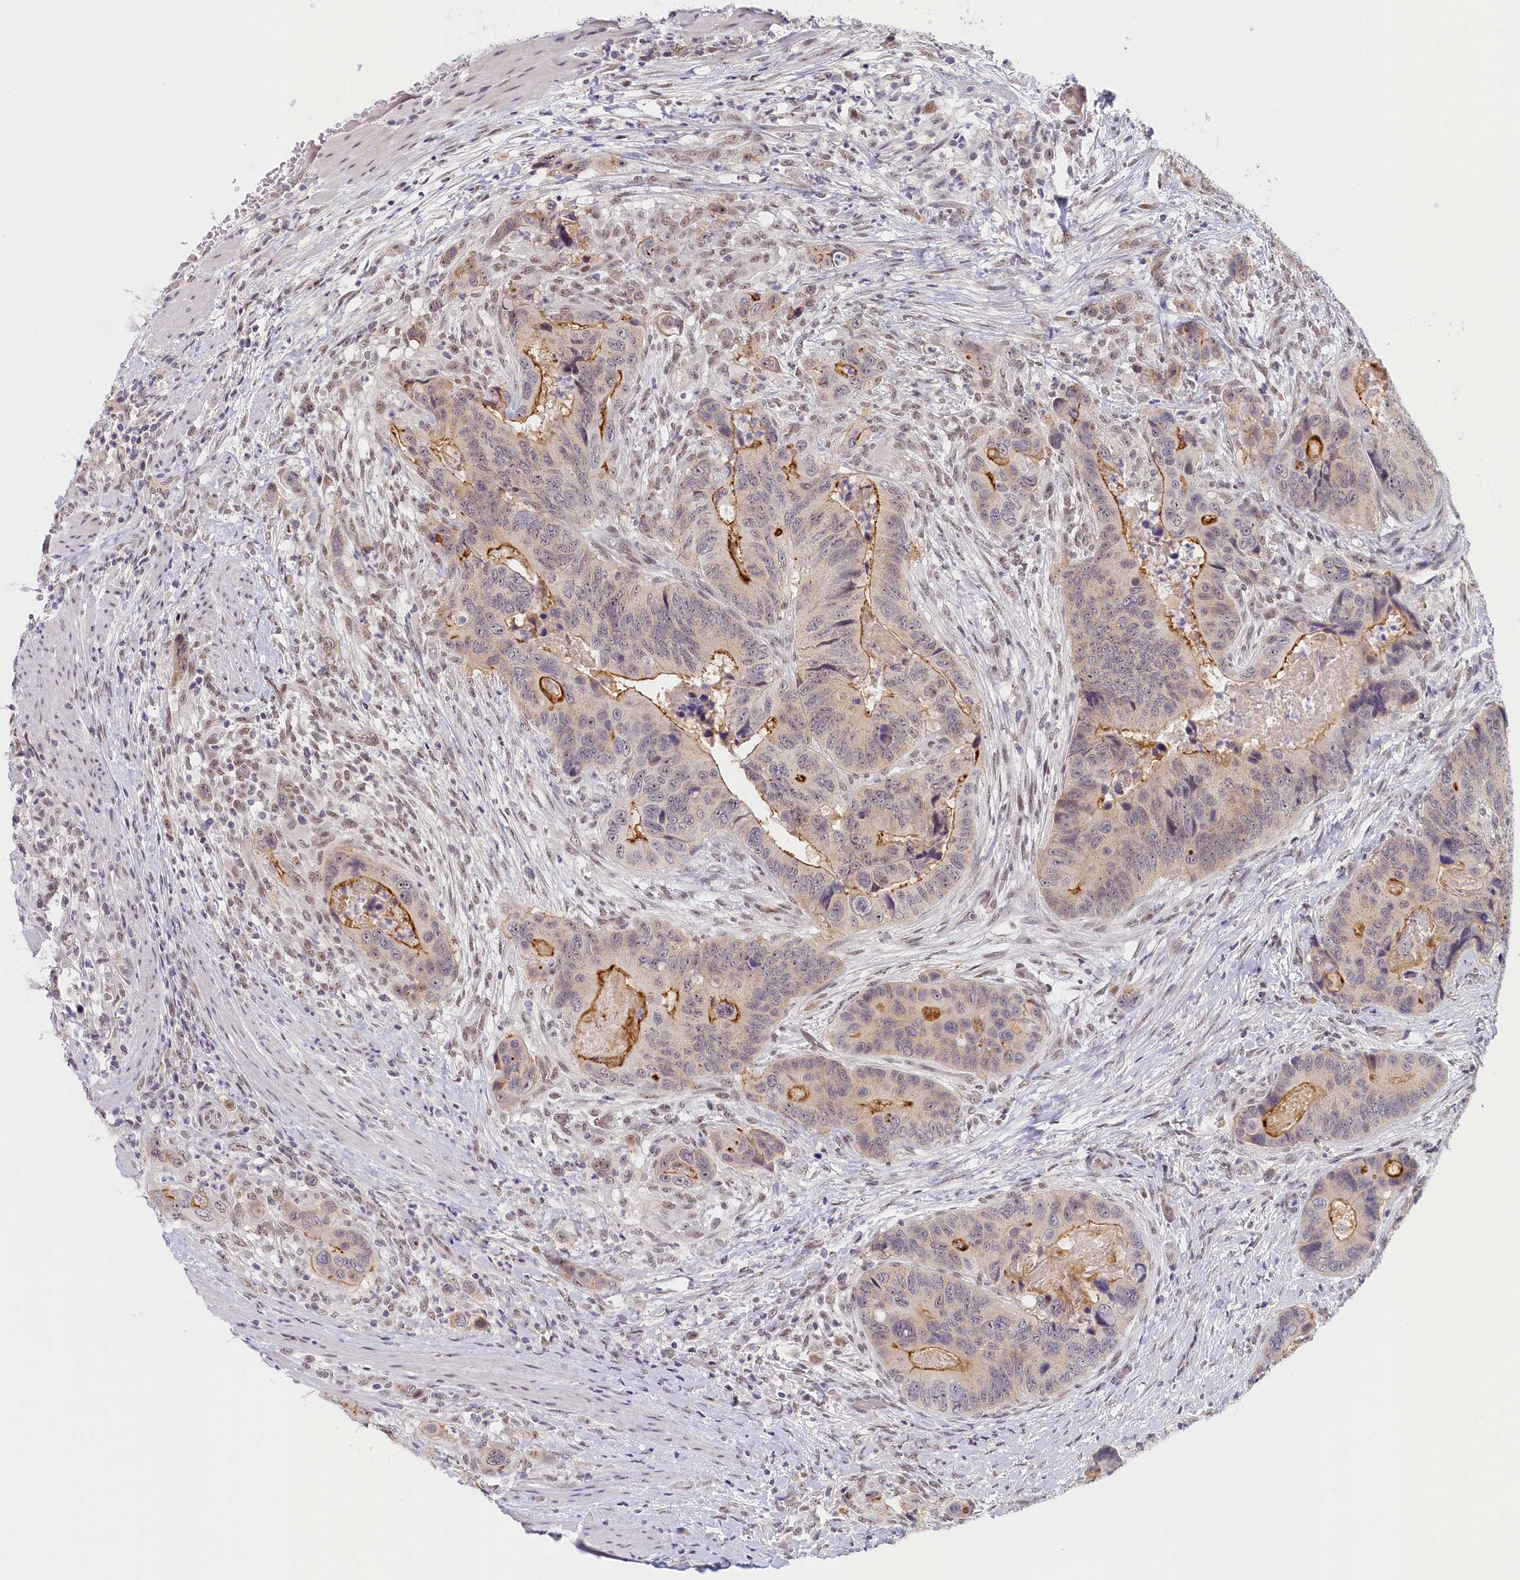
{"staining": {"intensity": "strong", "quantity": "<25%", "location": "cytoplasmic/membranous"}, "tissue": "colorectal cancer", "cell_type": "Tumor cells", "image_type": "cancer", "snomed": [{"axis": "morphology", "description": "Adenocarcinoma, NOS"}, {"axis": "topography", "description": "Colon"}], "caption": "DAB immunohistochemical staining of colorectal cancer (adenocarcinoma) displays strong cytoplasmic/membranous protein staining in approximately <25% of tumor cells.", "gene": "SEC31B", "patient": {"sex": "male", "age": 84}}